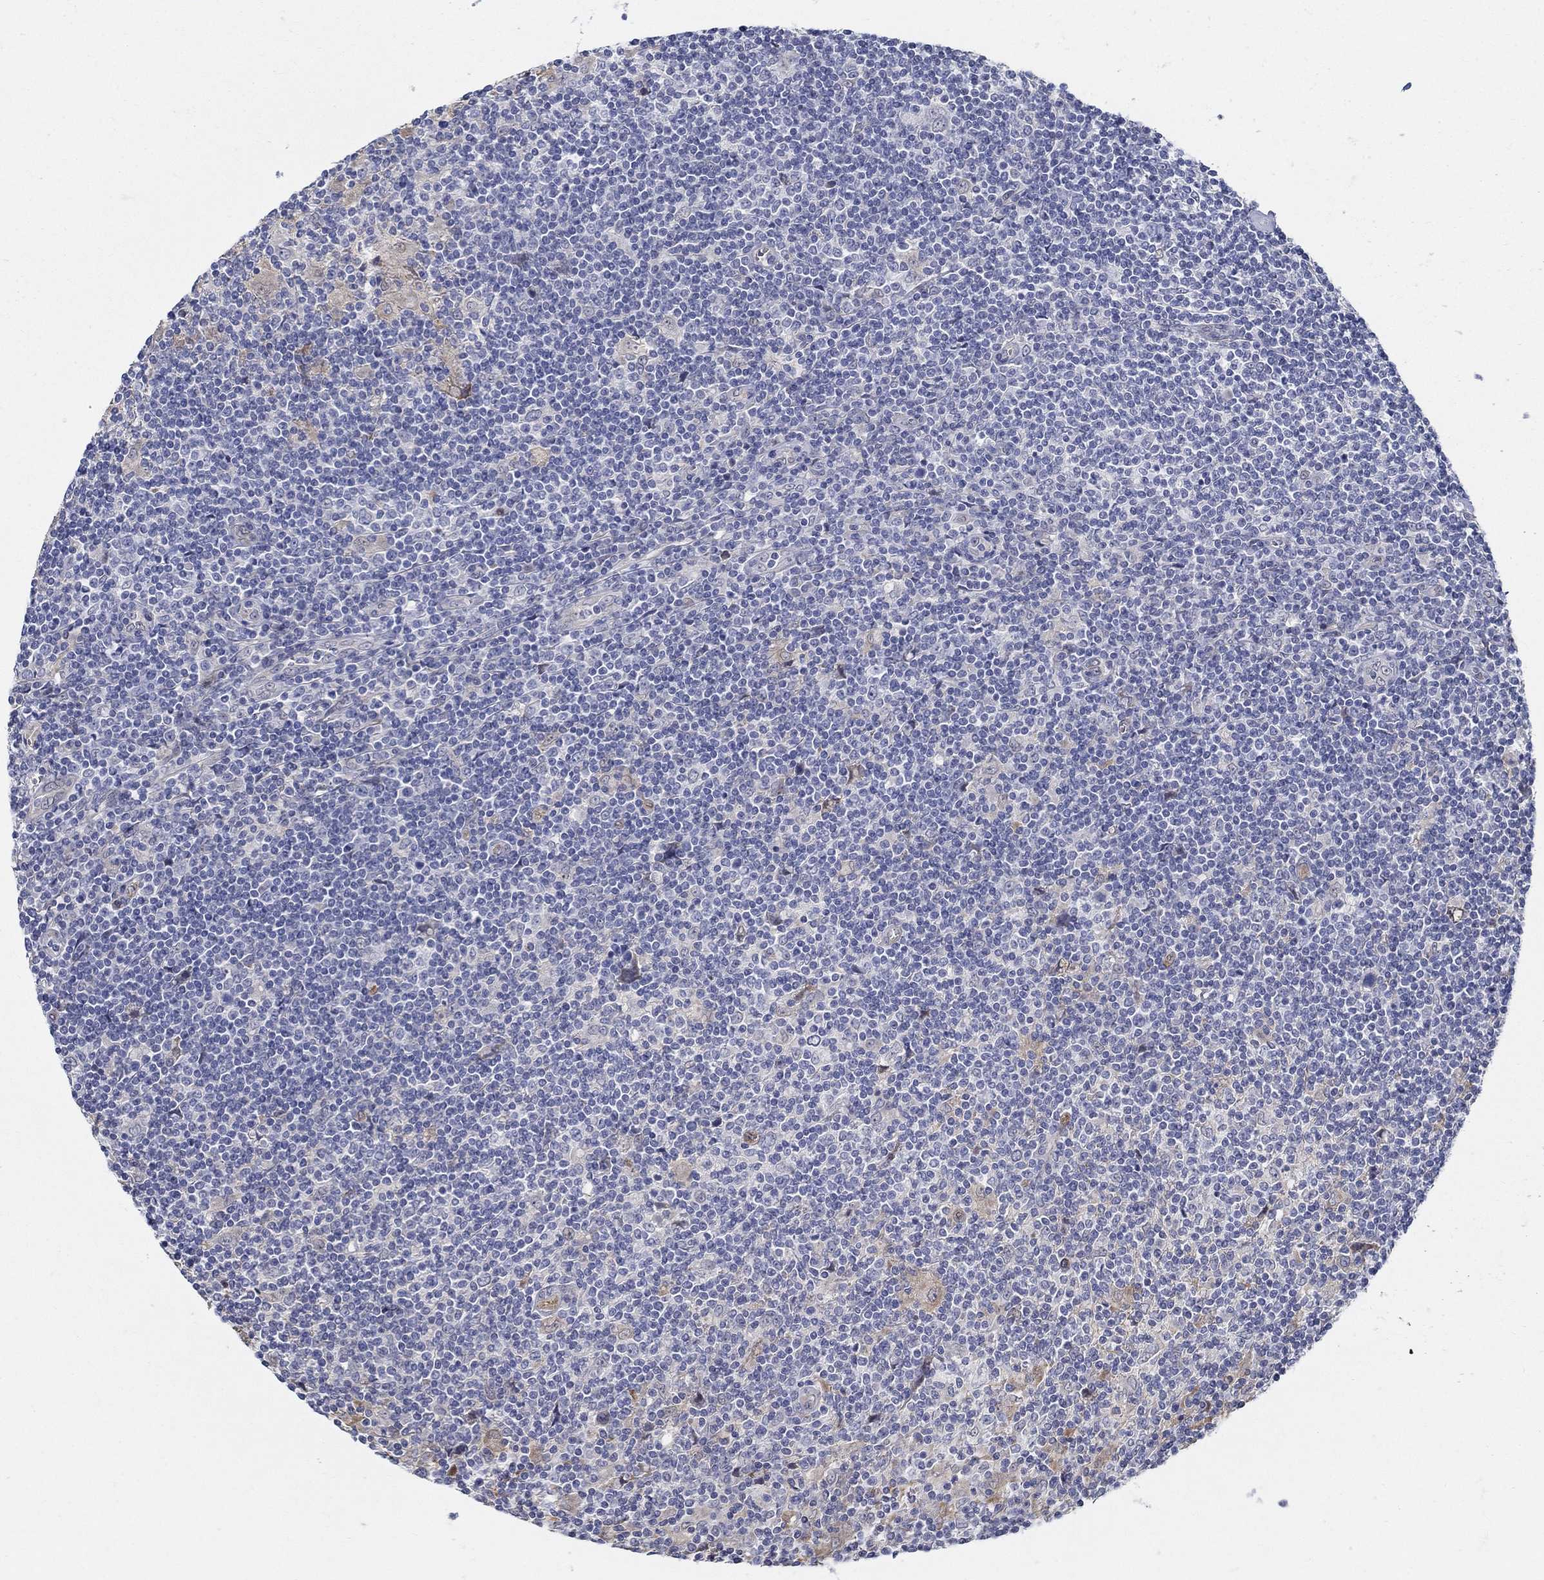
{"staining": {"intensity": "negative", "quantity": "none", "location": "none"}, "tissue": "lymphoma", "cell_type": "Tumor cells", "image_type": "cancer", "snomed": [{"axis": "morphology", "description": "Hodgkin's disease, NOS"}, {"axis": "topography", "description": "Lymph node"}], "caption": "Tumor cells are negative for brown protein staining in Hodgkin's disease.", "gene": "C16orf46", "patient": {"sex": "male", "age": 40}}